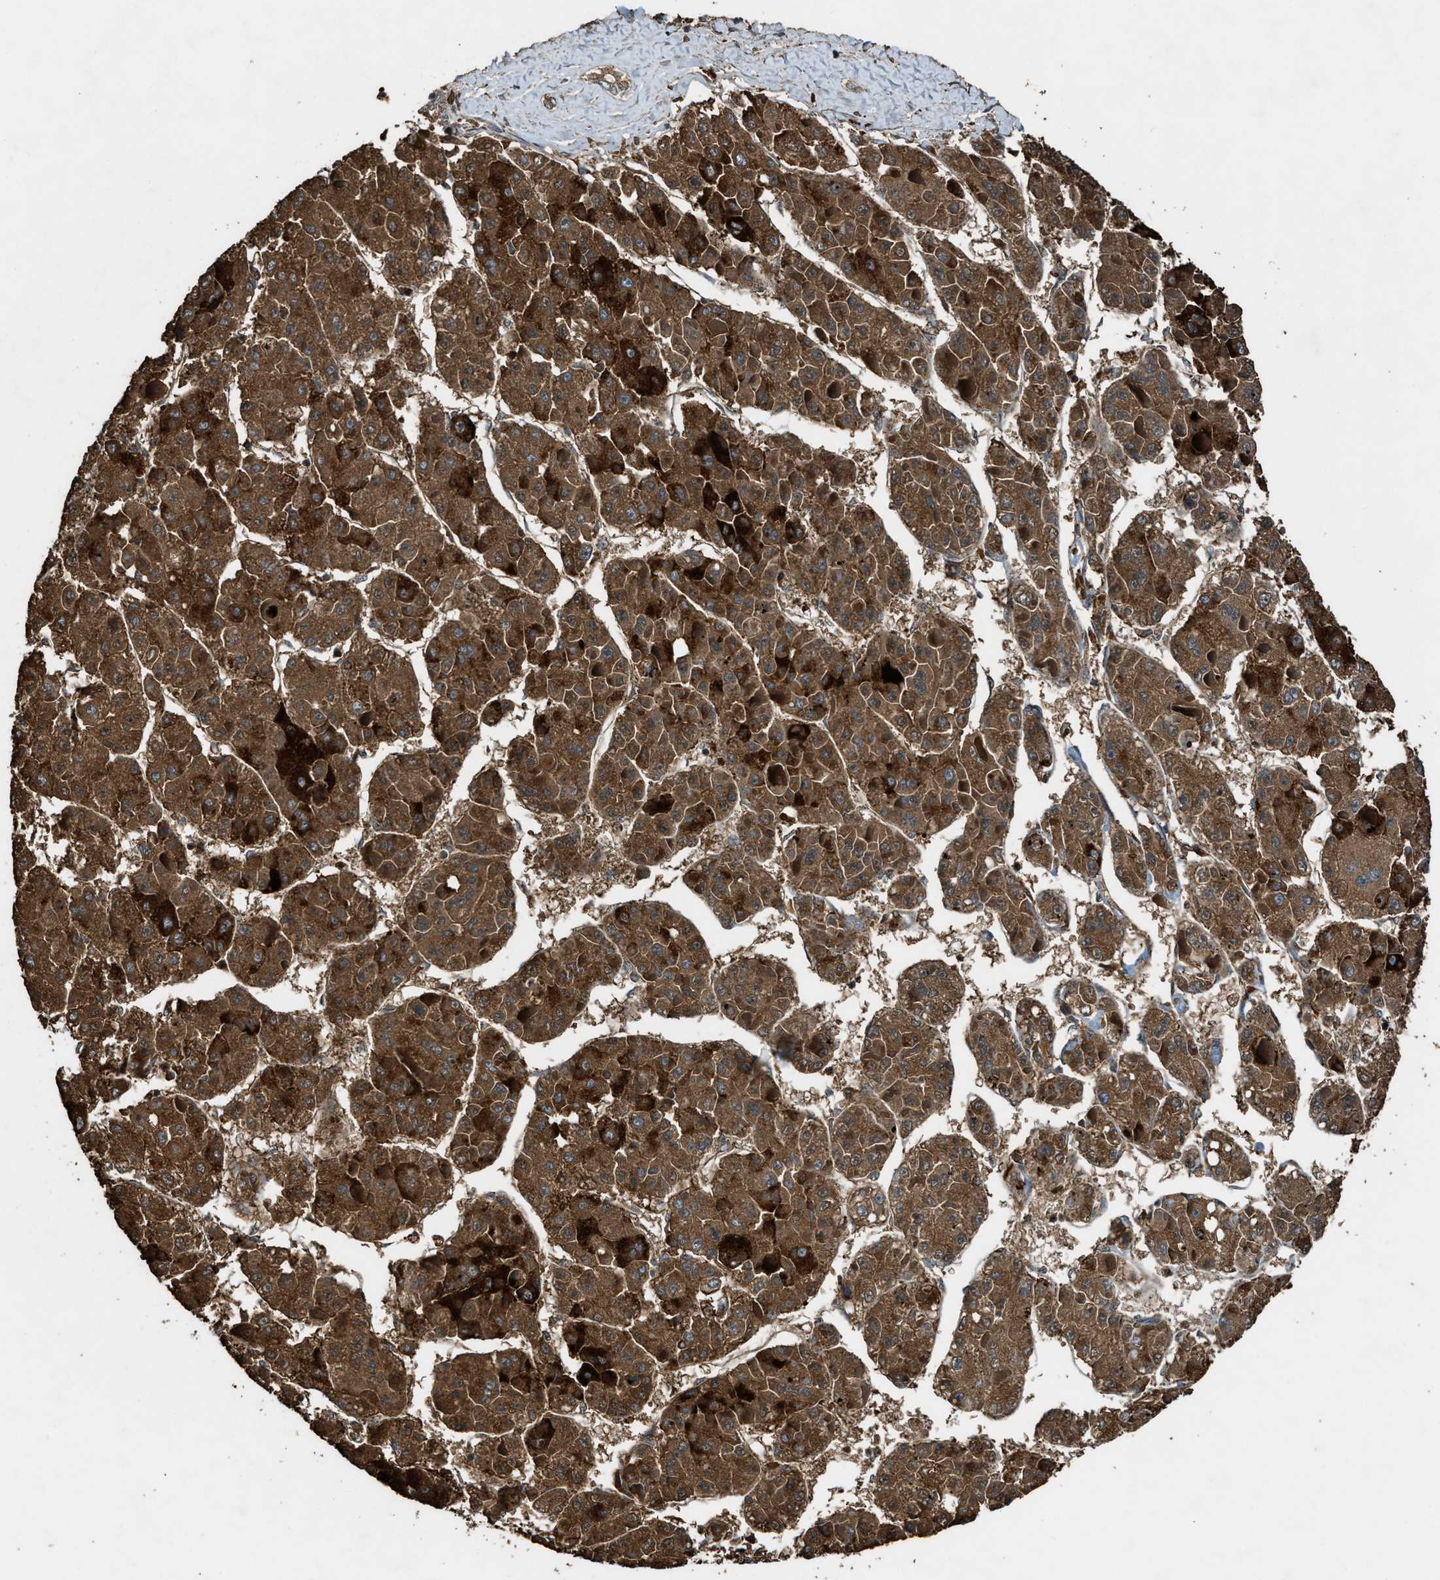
{"staining": {"intensity": "strong", "quantity": ">75%", "location": "cytoplasmic/membranous"}, "tissue": "liver cancer", "cell_type": "Tumor cells", "image_type": "cancer", "snomed": [{"axis": "morphology", "description": "Carcinoma, Hepatocellular, NOS"}, {"axis": "topography", "description": "Liver"}], "caption": "This is an image of immunohistochemistry (IHC) staining of liver cancer (hepatocellular carcinoma), which shows strong staining in the cytoplasmic/membranous of tumor cells.", "gene": "MAP3K8", "patient": {"sex": "female", "age": 73}}